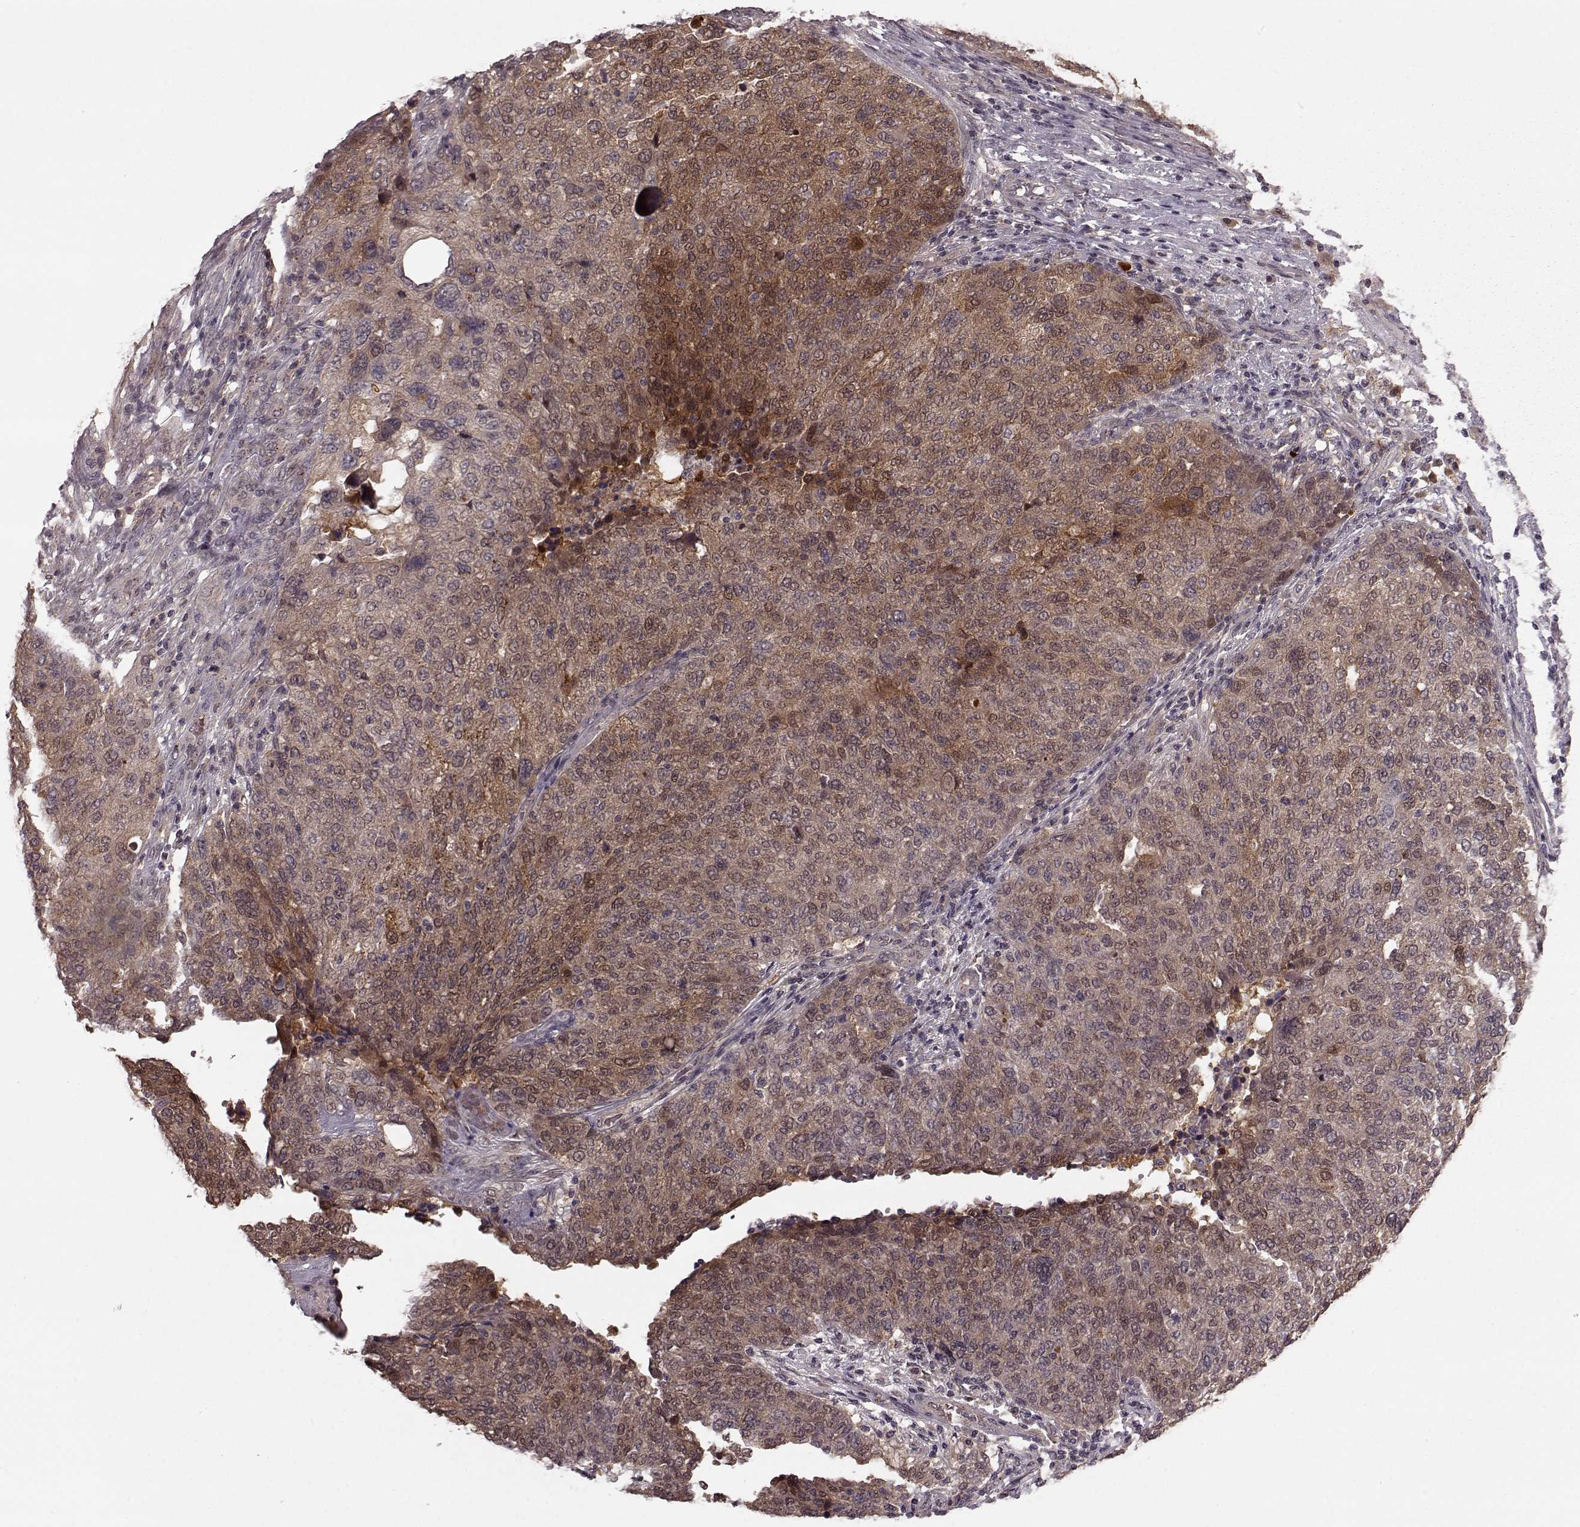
{"staining": {"intensity": "moderate", "quantity": "25%-75%", "location": "cytoplasmic/membranous"}, "tissue": "ovarian cancer", "cell_type": "Tumor cells", "image_type": "cancer", "snomed": [{"axis": "morphology", "description": "Carcinoma, endometroid"}, {"axis": "topography", "description": "Ovary"}], "caption": "Protein staining of endometroid carcinoma (ovarian) tissue demonstrates moderate cytoplasmic/membranous staining in about 25%-75% of tumor cells.", "gene": "GSS", "patient": {"sex": "female", "age": 58}}